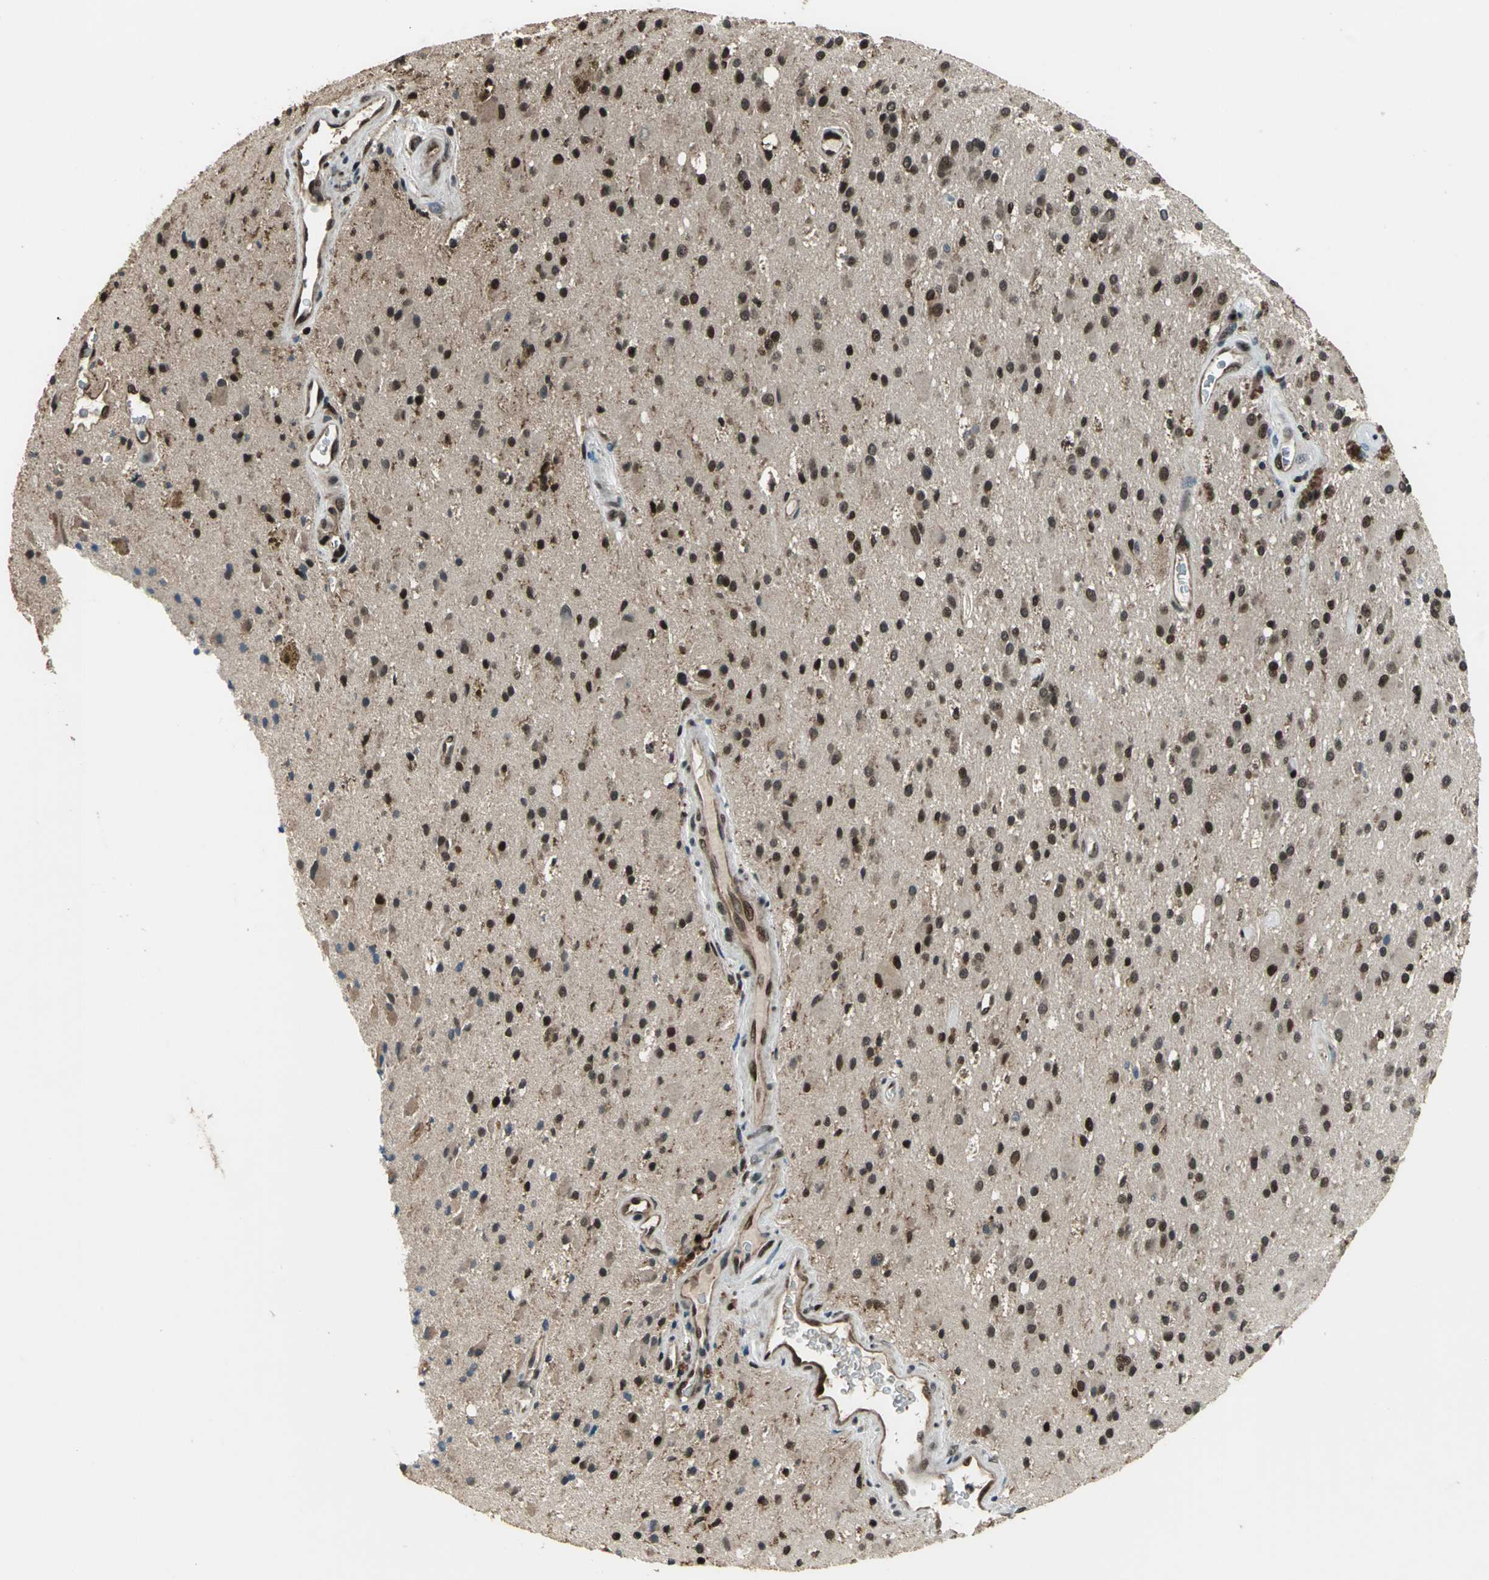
{"staining": {"intensity": "moderate", "quantity": ">75%", "location": "nuclear"}, "tissue": "glioma", "cell_type": "Tumor cells", "image_type": "cancer", "snomed": [{"axis": "morphology", "description": "Glioma, malignant, Low grade"}, {"axis": "topography", "description": "Brain"}], "caption": "Immunohistochemical staining of malignant glioma (low-grade) shows medium levels of moderate nuclear positivity in about >75% of tumor cells. The protein is shown in brown color, while the nuclei are stained blue.", "gene": "MIS18BP1", "patient": {"sex": "male", "age": 58}}